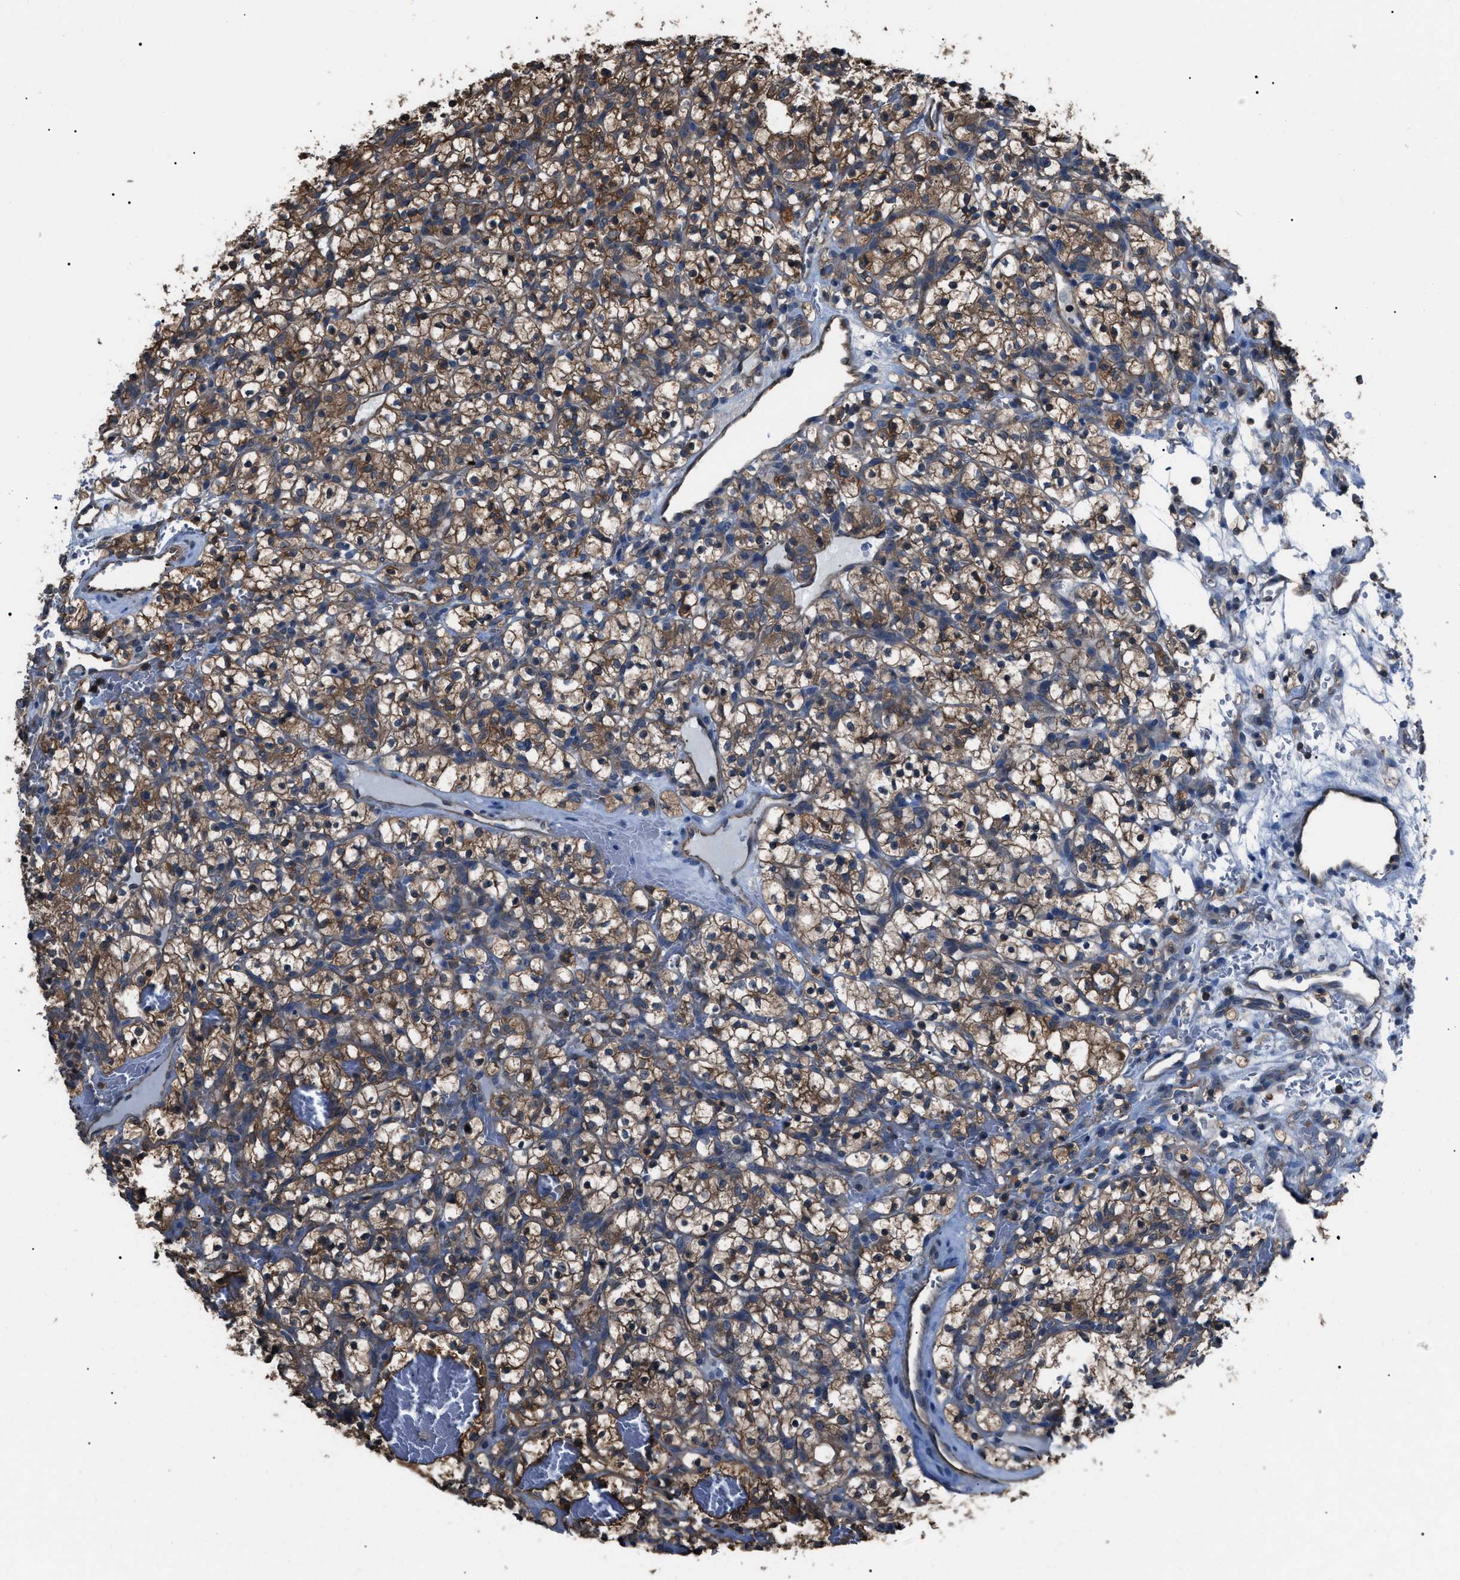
{"staining": {"intensity": "moderate", "quantity": ">75%", "location": "cytoplasmic/membranous"}, "tissue": "renal cancer", "cell_type": "Tumor cells", "image_type": "cancer", "snomed": [{"axis": "morphology", "description": "Adenocarcinoma, NOS"}, {"axis": "topography", "description": "Kidney"}], "caption": "Brown immunohistochemical staining in human adenocarcinoma (renal) reveals moderate cytoplasmic/membranous expression in about >75% of tumor cells.", "gene": "PDCD5", "patient": {"sex": "female", "age": 57}}